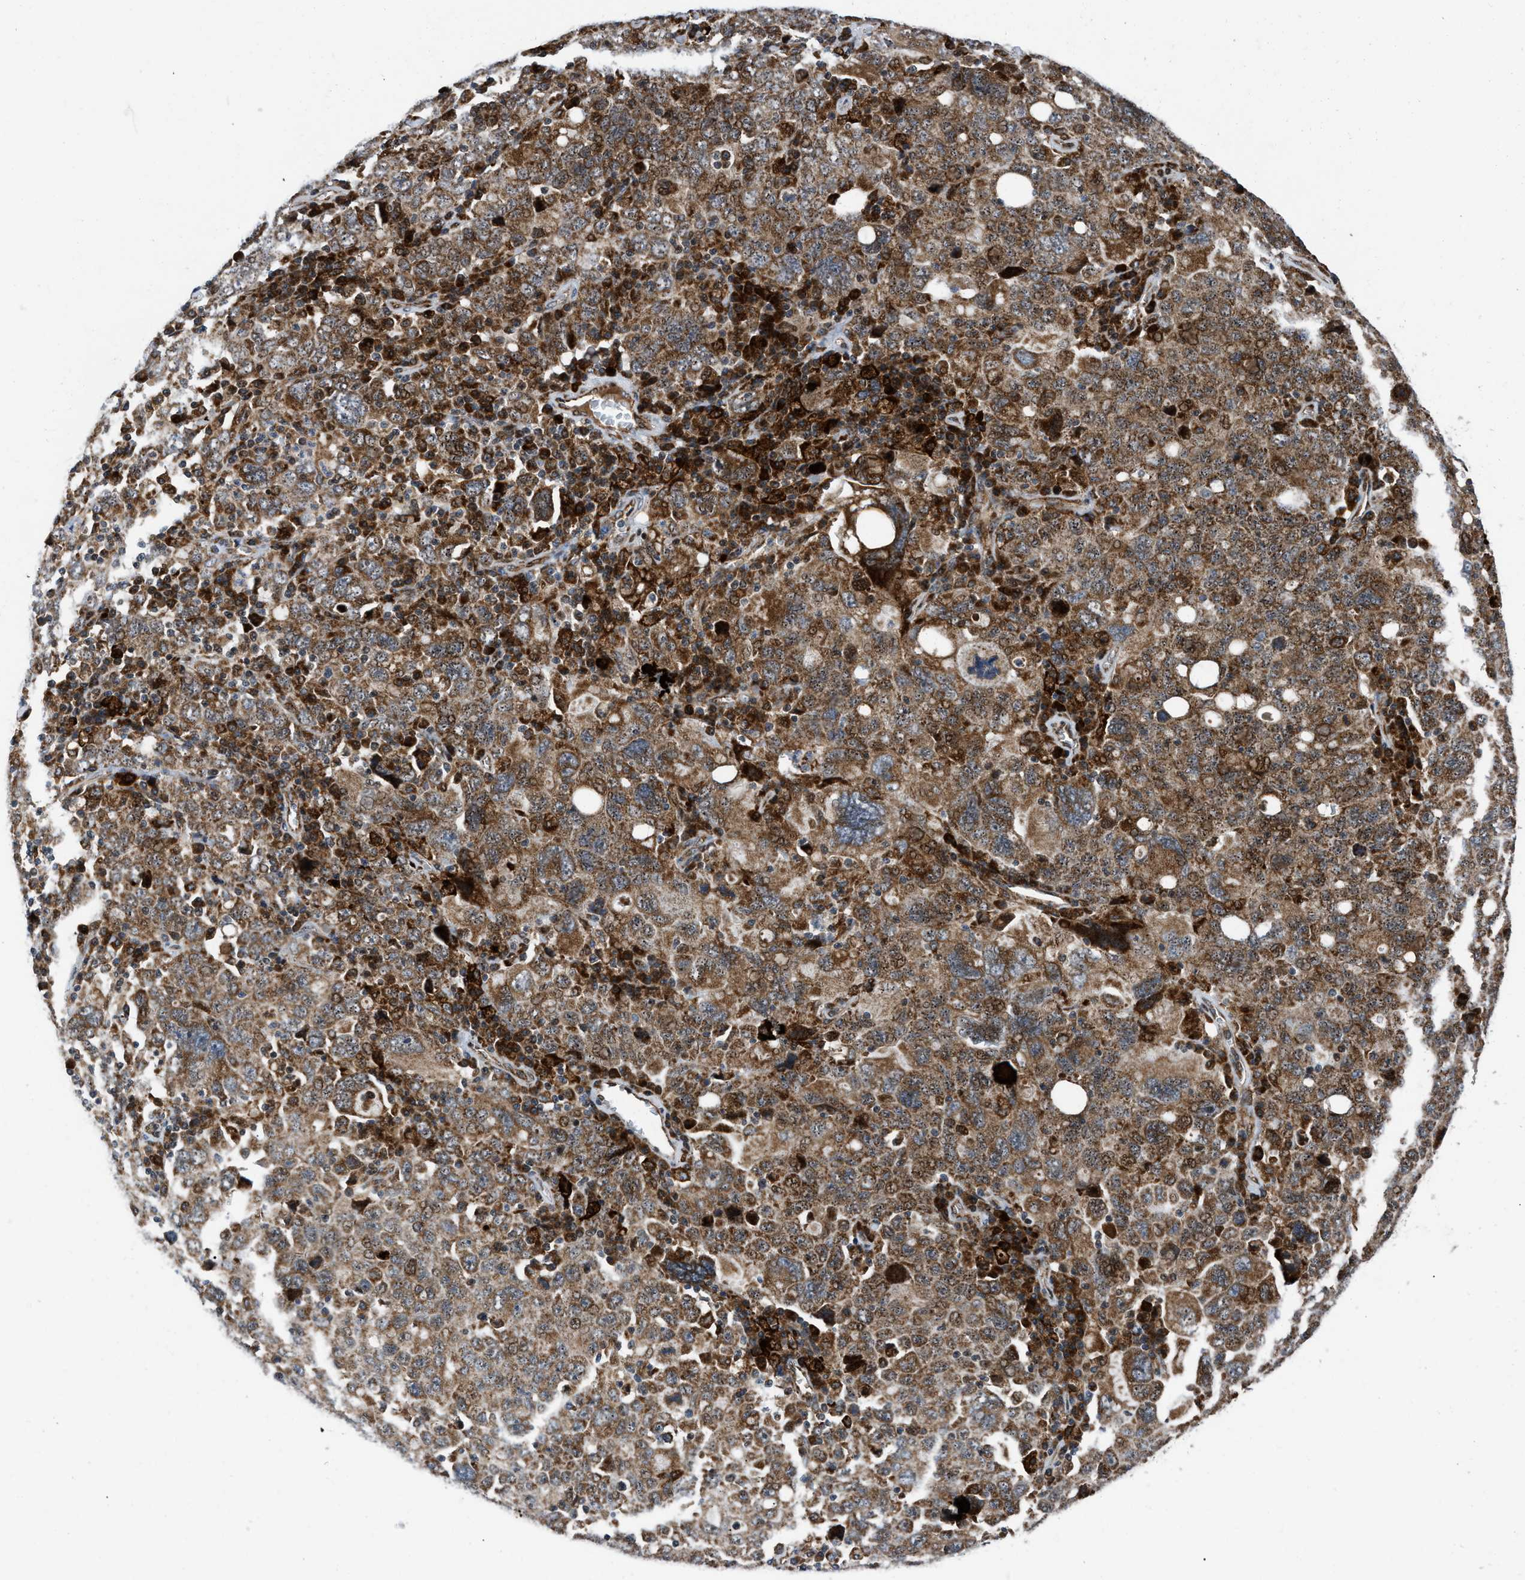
{"staining": {"intensity": "moderate", "quantity": ">75%", "location": "cytoplasmic/membranous"}, "tissue": "ovarian cancer", "cell_type": "Tumor cells", "image_type": "cancer", "snomed": [{"axis": "morphology", "description": "Carcinoma, endometroid"}, {"axis": "topography", "description": "Ovary"}], "caption": "IHC micrograph of neoplastic tissue: endometroid carcinoma (ovarian) stained using immunohistochemistry demonstrates medium levels of moderate protein expression localized specifically in the cytoplasmic/membranous of tumor cells, appearing as a cytoplasmic/membranous brown color.", "gene": "AP3M2", "patient": {"sex": "female", "age": 62}}